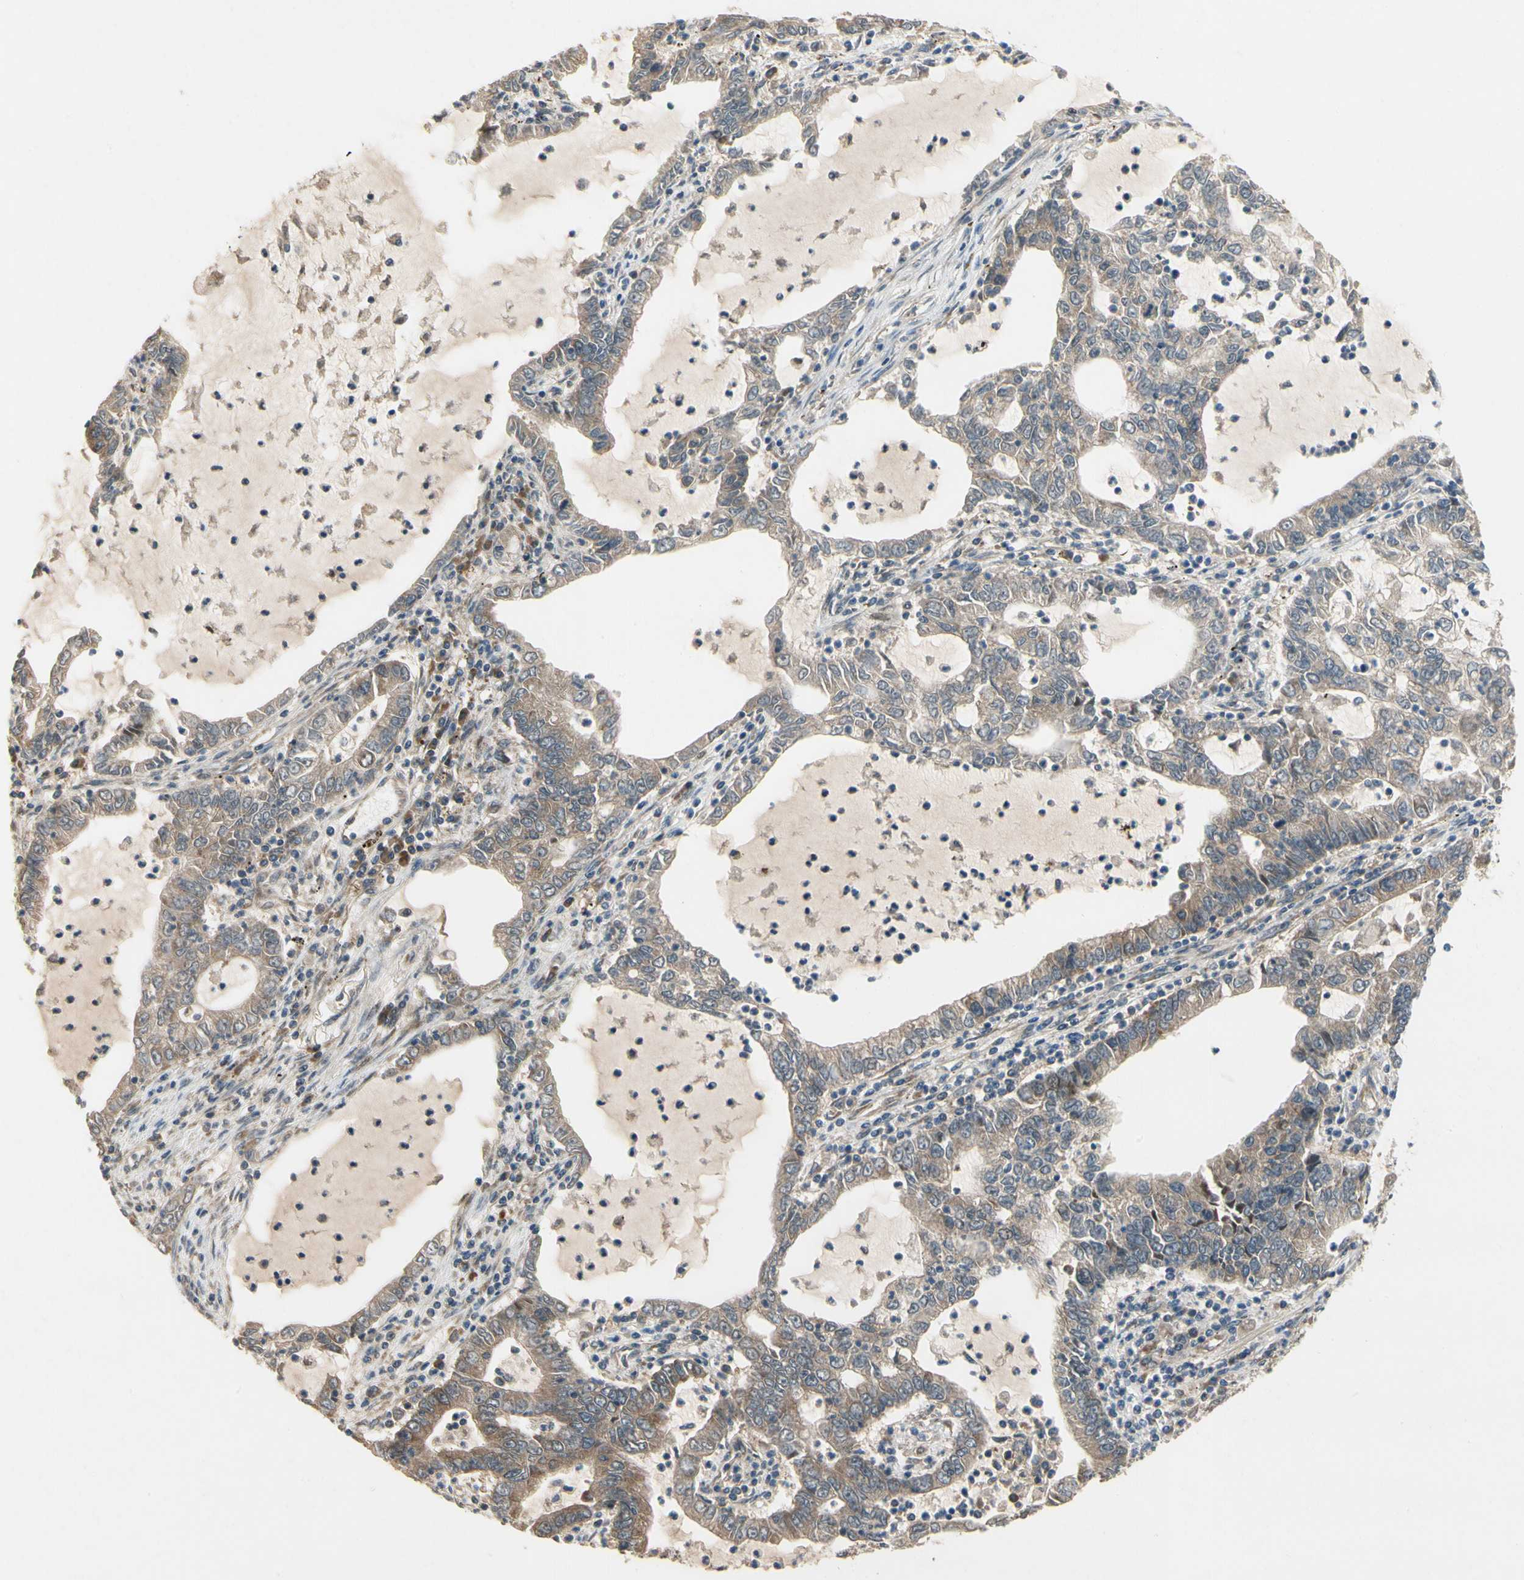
{"staining": {"intensity": "moderate", "quantity": ">75%", "location": "cytoplasmic/membranous"}, "tissue": "lung cancer", "cell_type": "Tumor cells", "image_type": "cancer", "snomed": [{"axis": "morphology", "description": "Adenocarcinoma, NOS"}, {"axis": "topography", "description": "Lung"}], "caption": "DAB (3,3'-diaminobenzidine) immunohistochemical staining of adenocarcinoma (lung) displays moderate cytoplasmic/membranous protein staining in approximately >75% of tumor cells.", "gene": "TDRP", "patient": {"sex": "female", "age": 51}}